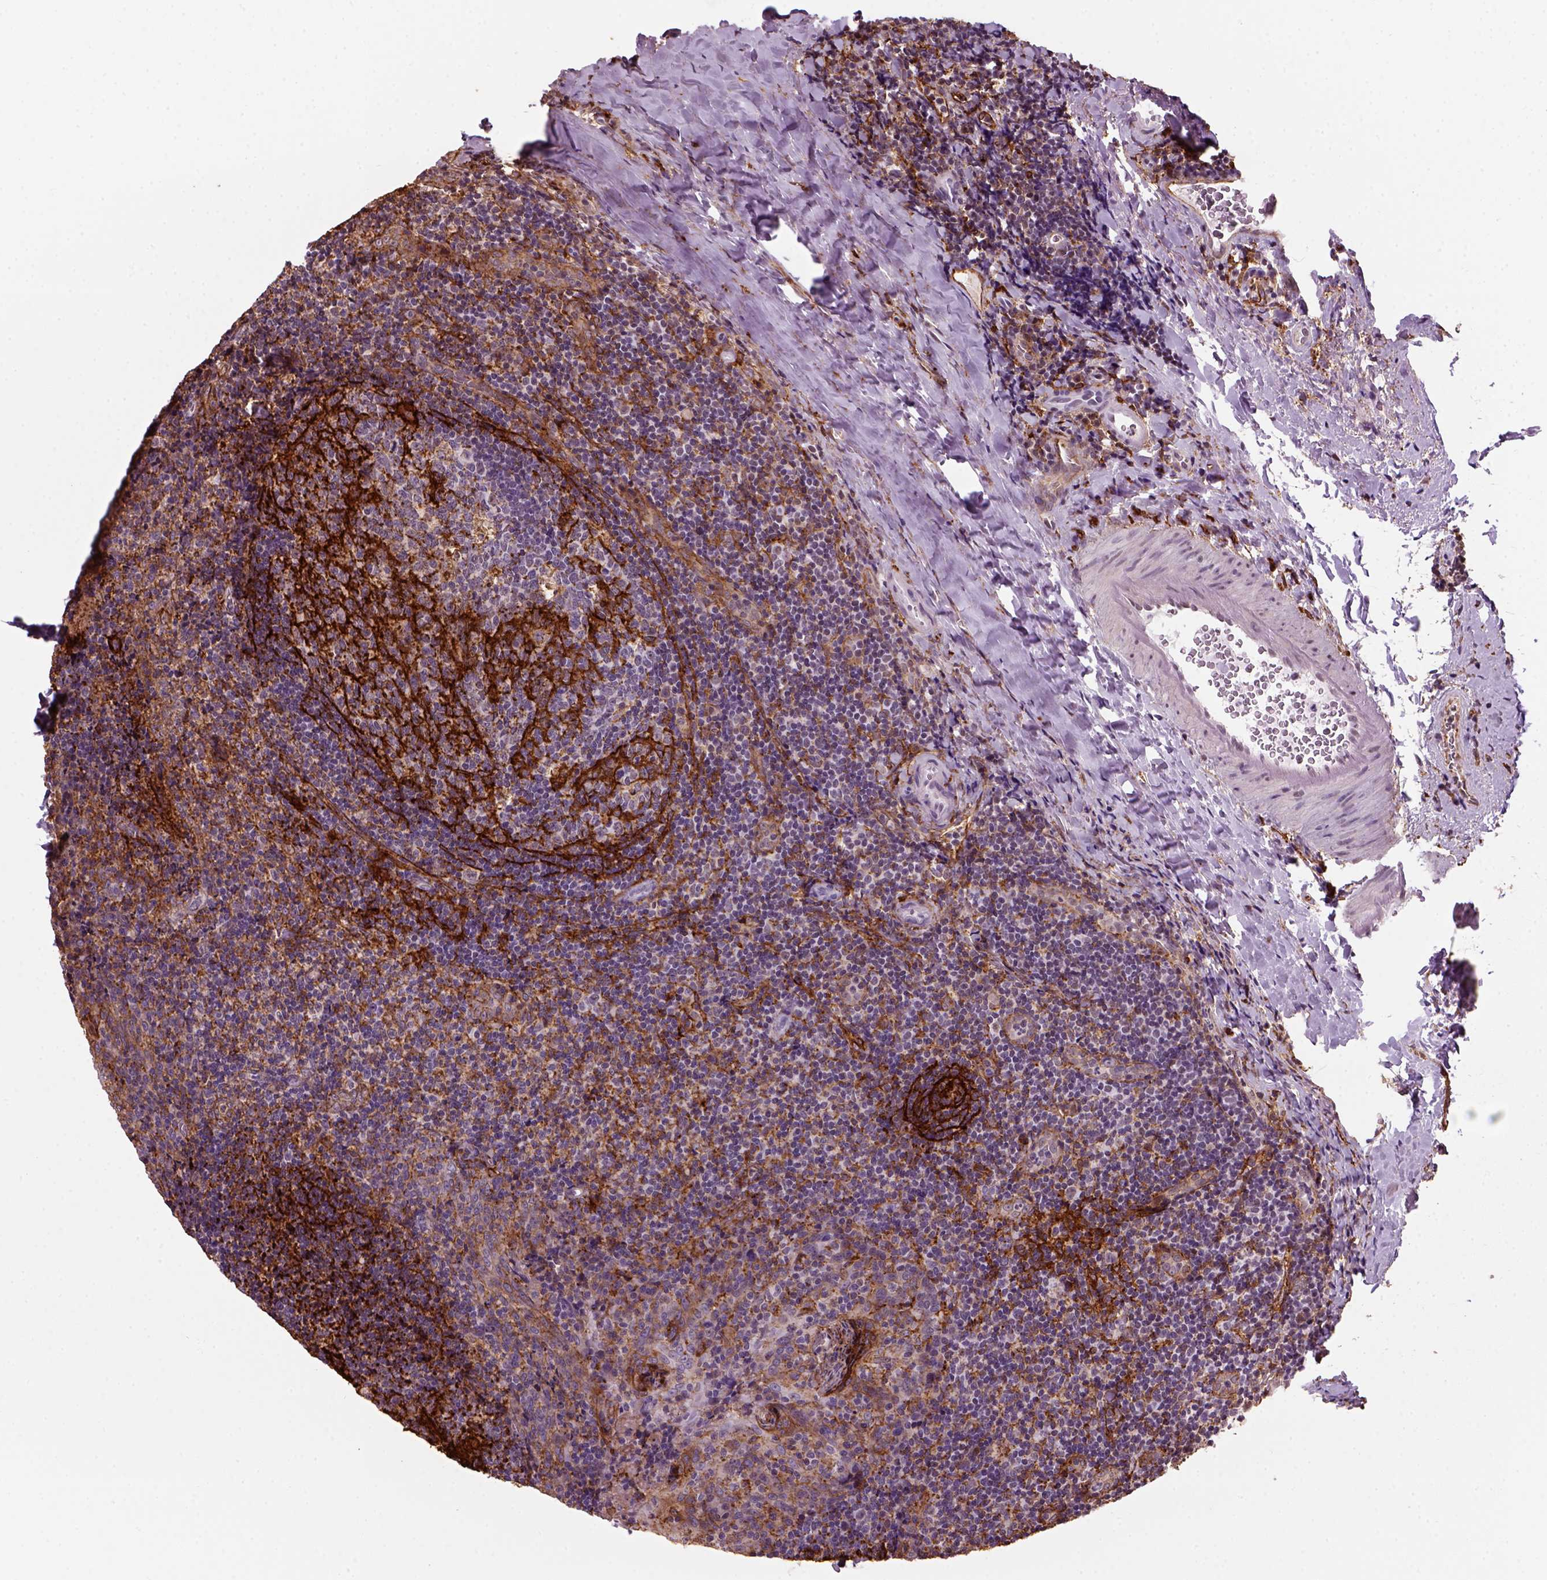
{"staining": {"intensity": "strong", "quantity": "25%-75%", "location": "cytoplasmic/membranous"}, "tissue": "tonsil", "cell_type": "Germinal center cells", "image_type": "normal", "snomed": [{"axis": "morphology", "description": "Normal tissue, NOS"}, {"axis": "topography", "description": "Tonsil"}], "caption": "A histopathology image of human tonsil stained for a protein reveals strong cytoplasmic/membranous brown staining in germinal center cells. (Brightfield microscopy of DAB IHC at high magnification).", "gene": "MARCKS", "patient": {"sex": "male", "age": 17}}